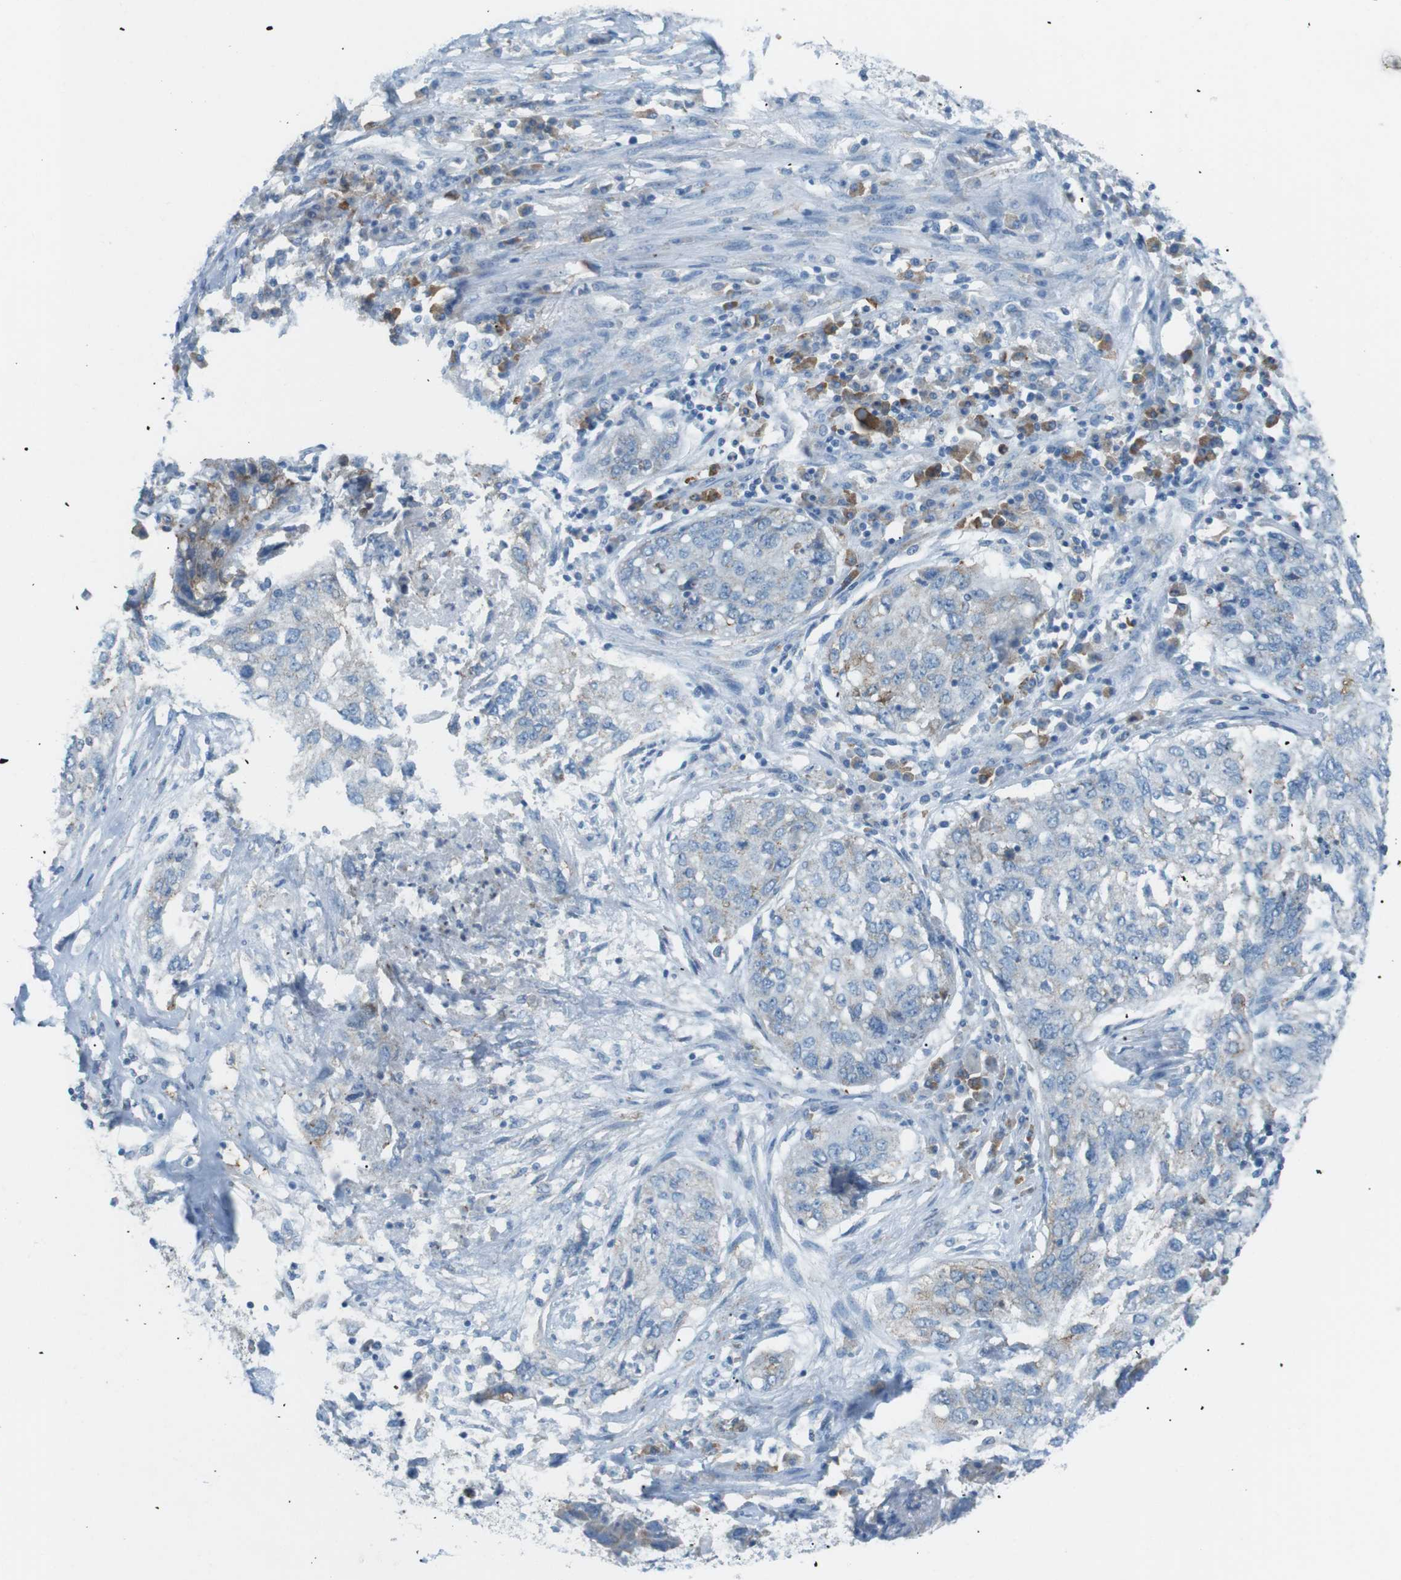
{"staining": {"intensity": "moderate", "quantity": "<25%", "location": "cytoplasmic/membranous"}, "tissue": "lung cancer", "cell_type": "Tumor cells", "image_type": "cancer", "snomed": [{"axis": "morphology", "description": "Squamous cell carcinoma, NOS"}, {"axis": "topography", "description": "Lung"}], "caption": "Lung cancer (squamous cell carcinoma) tissue shows moderate cytoplasmic/membranous positivity in approximately <25% of tumor cells", "gene": "VAMP1", "patient": {"sex": "female", "age": 63}}